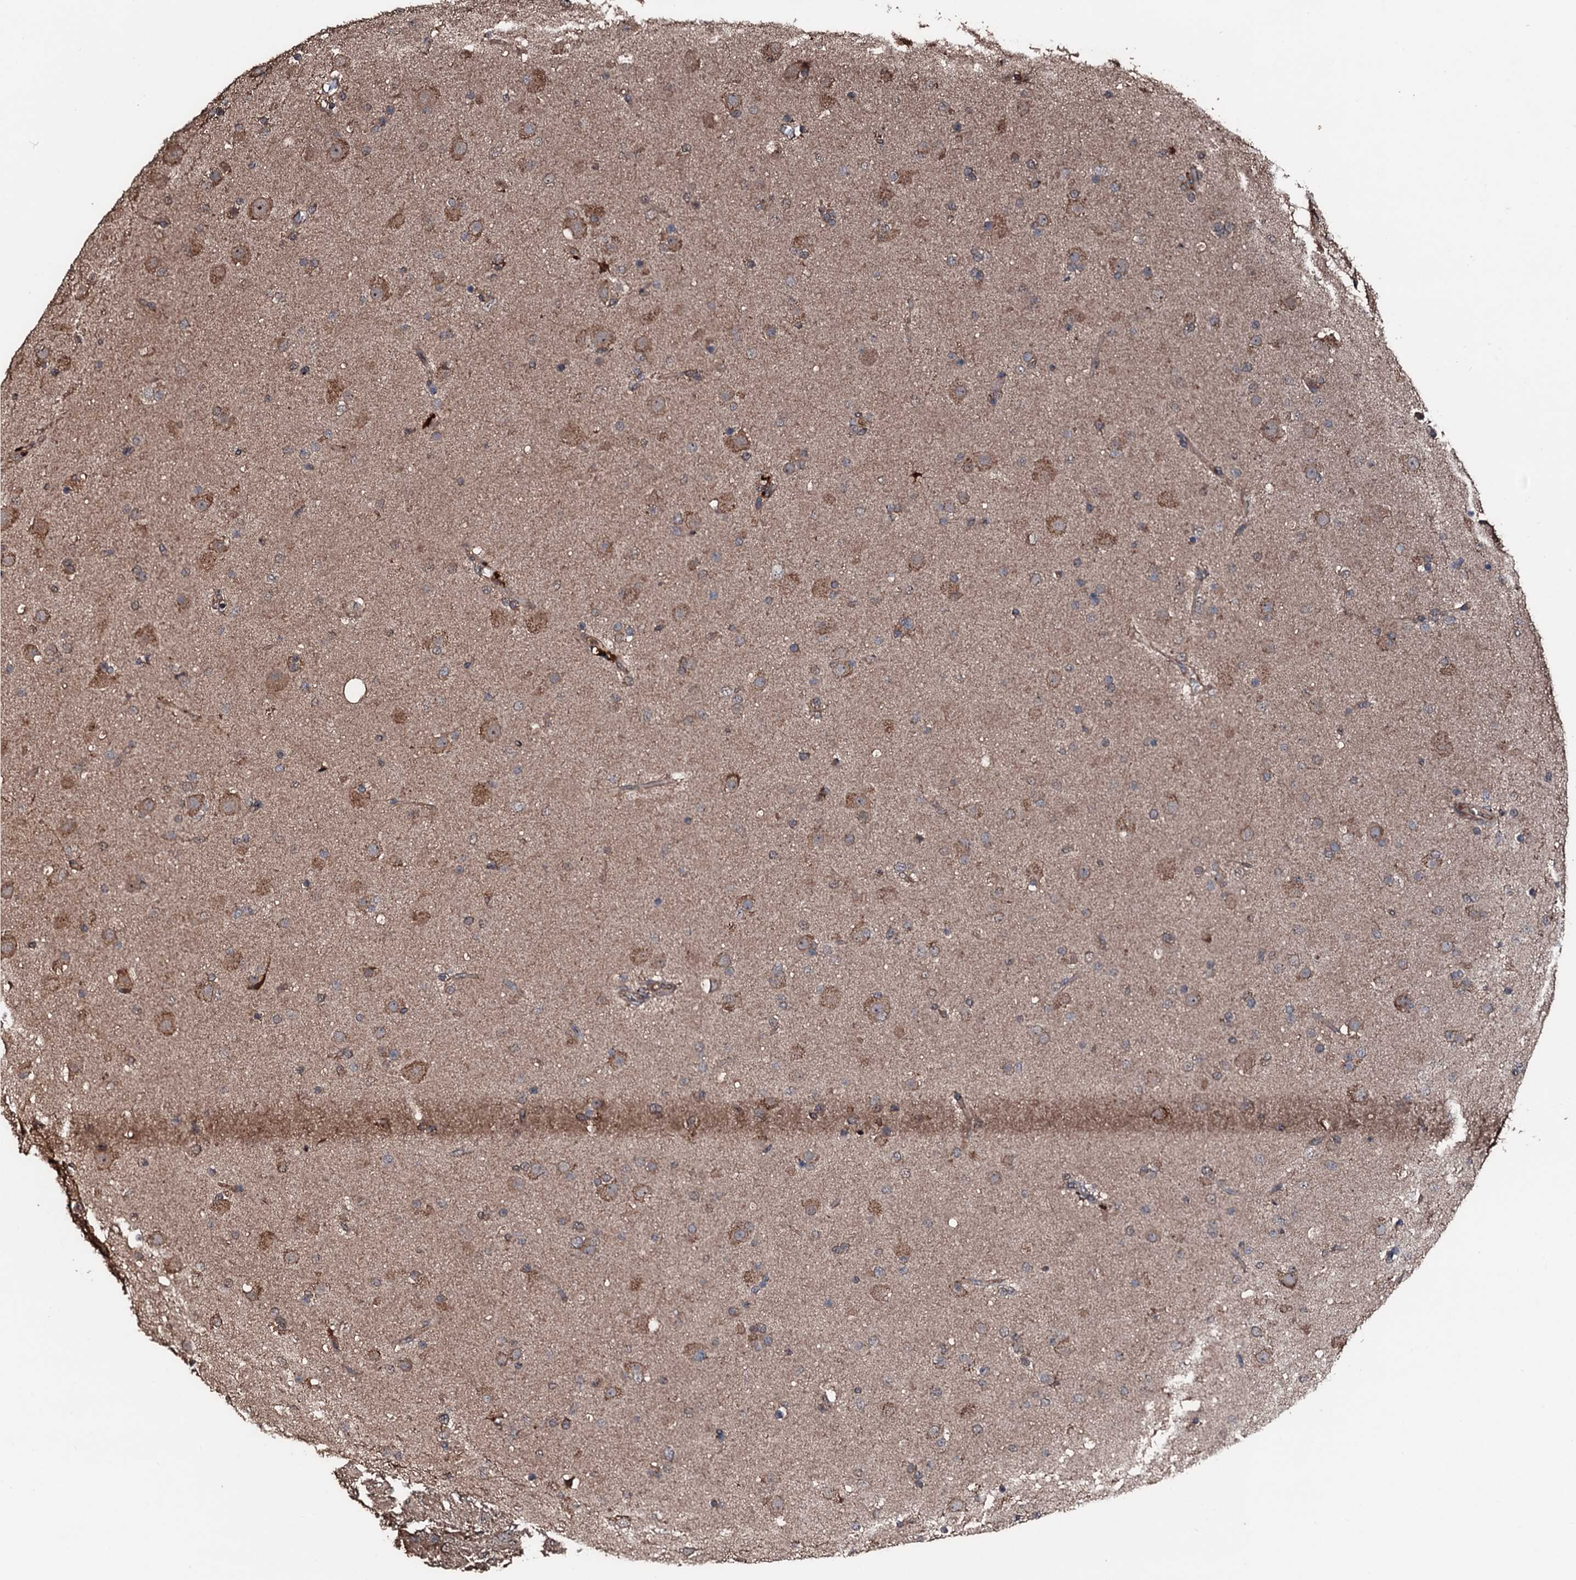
{"staining": {"intensity": "moderate", "quantity": ">75%", "location": "cytoplasmic/membranous"}, "tissue": "glioma", "cell_type": "Tumor cells", "image_type": "cancer", "snomed": [{"axis": "morphology", "description": "Glioma, malignant, Low grade"}, {"axis": "topography", "description": "Brain"}], "caption": "Brown immunohistochemical staining in low-grade glioma (malignant) displays moderate cytoplasmic/membranous positivity in approximately >75% of tumor cells.", "gene": "KIF18A", "patient": {"sex": "male", "age": 65}}